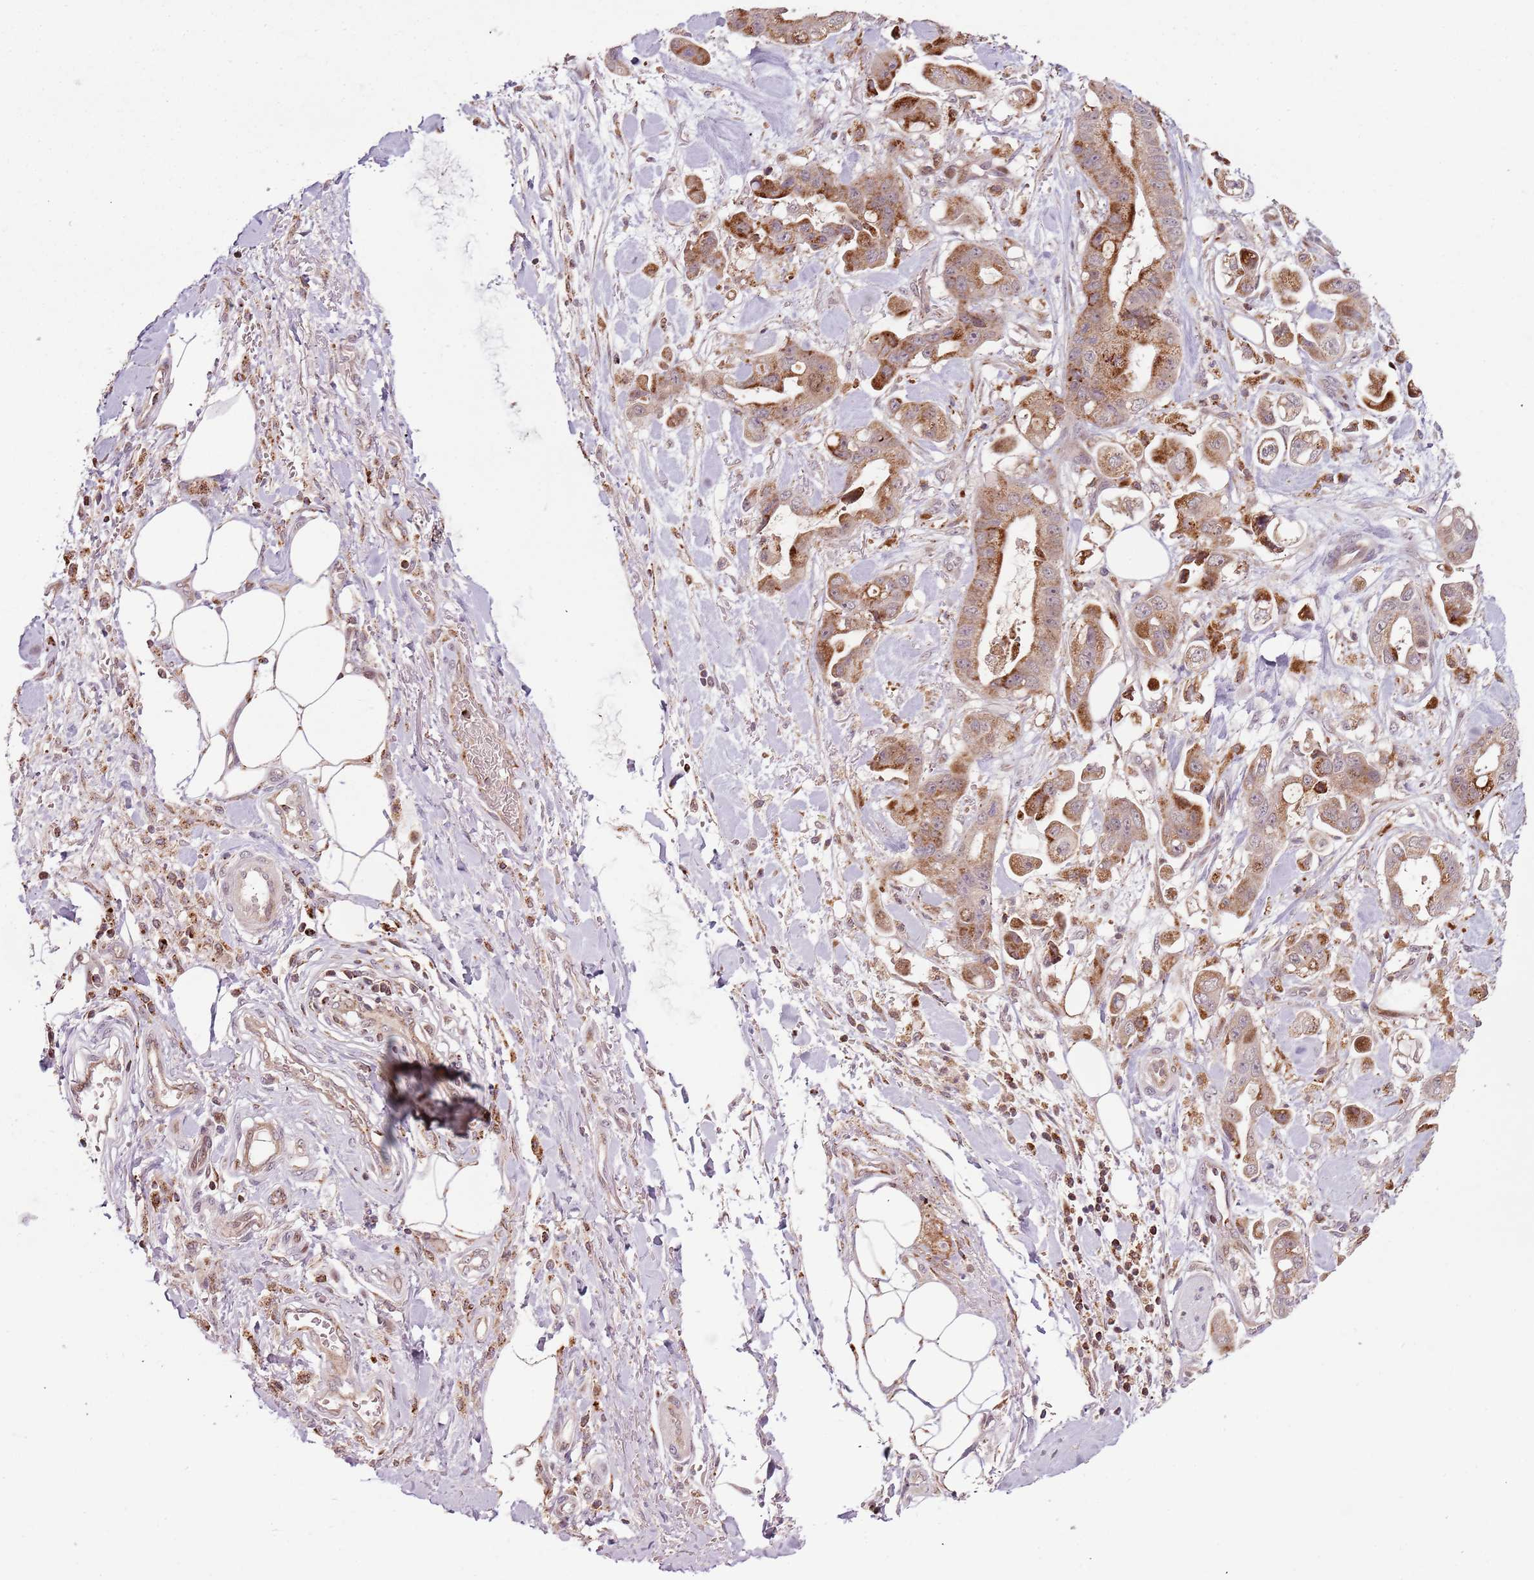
{"staining": {"intensity": "moderate", "quantity": ">75%", "location": "cytoplasmic/membranous"}, "tissue": "stomach cancer", "cell_type": "Tumor cells", "image_type": "cancer", "snomed": [{"axis": "morphology", "description": "Adenocarcinoma, NOS"}, {"axis": "topography", "description": "Stomach"}], "caption": "Brown immunohistochemical staining in stomach cancer (adenocarcinoma) shows moderate cytoplasmic/membranous positivity in about >75% of tumor cells.", "gene": "ULK3", "patient": {"sex": "male", "age": 62}}